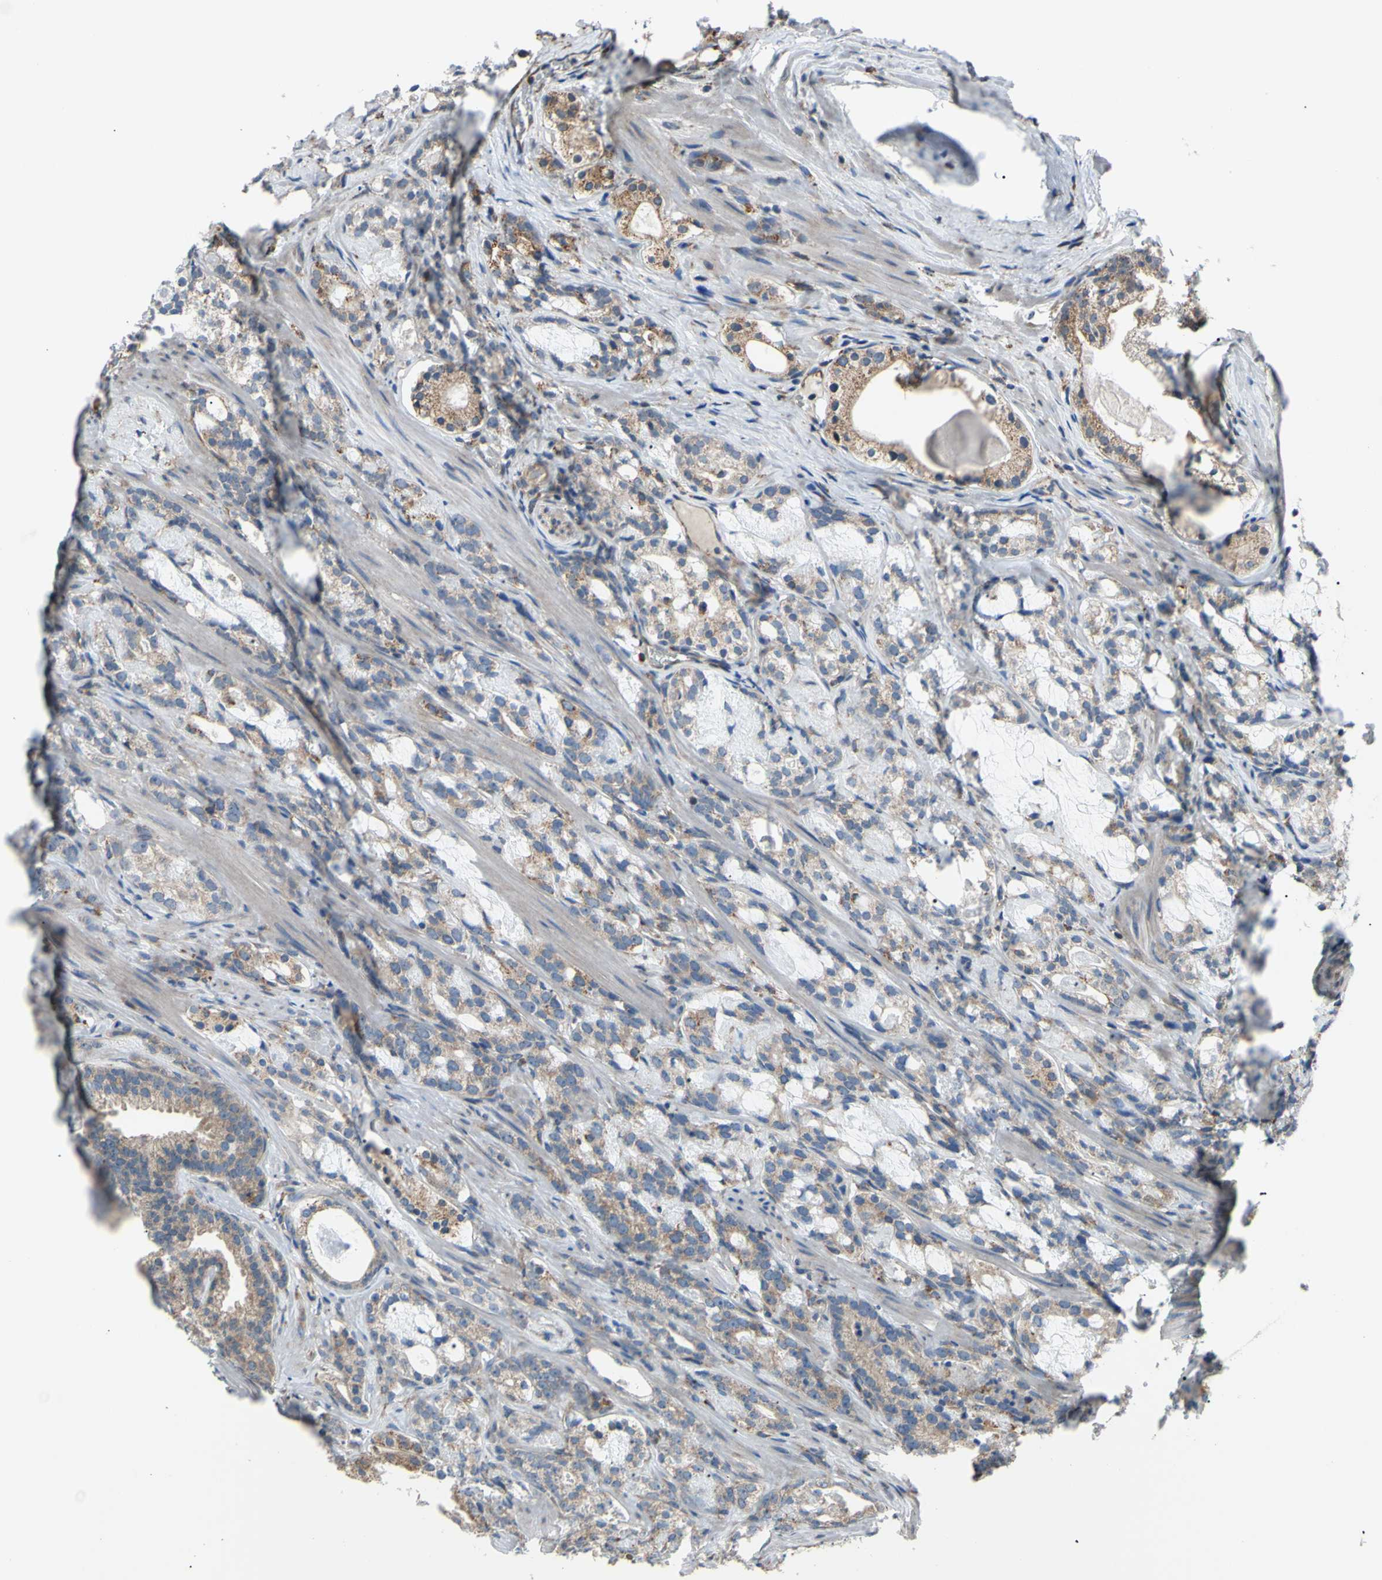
{"staining": {"intensity": "moderate", "quantity": "25%-75%", "location": "cytoplasmic/membranous"}, "tissue": "prostate cancer", "cell_type": "Tumor cells", "image_type": "cancer", "snomed": [{"axis": "morphology", "description": "Adenocarcinoma, Low grade"}, {"axis": "topography", "description": "Prostate"}], "caption": "IHC image of neoplastic tissue: human low-grade adenocarcinoma (prostate) stained using immunohistochemistry (IHC) reveals medium levels of moderate protein expression localized specifically in the cytoplasmic/membranous of tumor cells, appearing as a cytoplasmic/membranous brown color.", "gene": "BMF", "patient": {"sex": "male", "age": 59}}